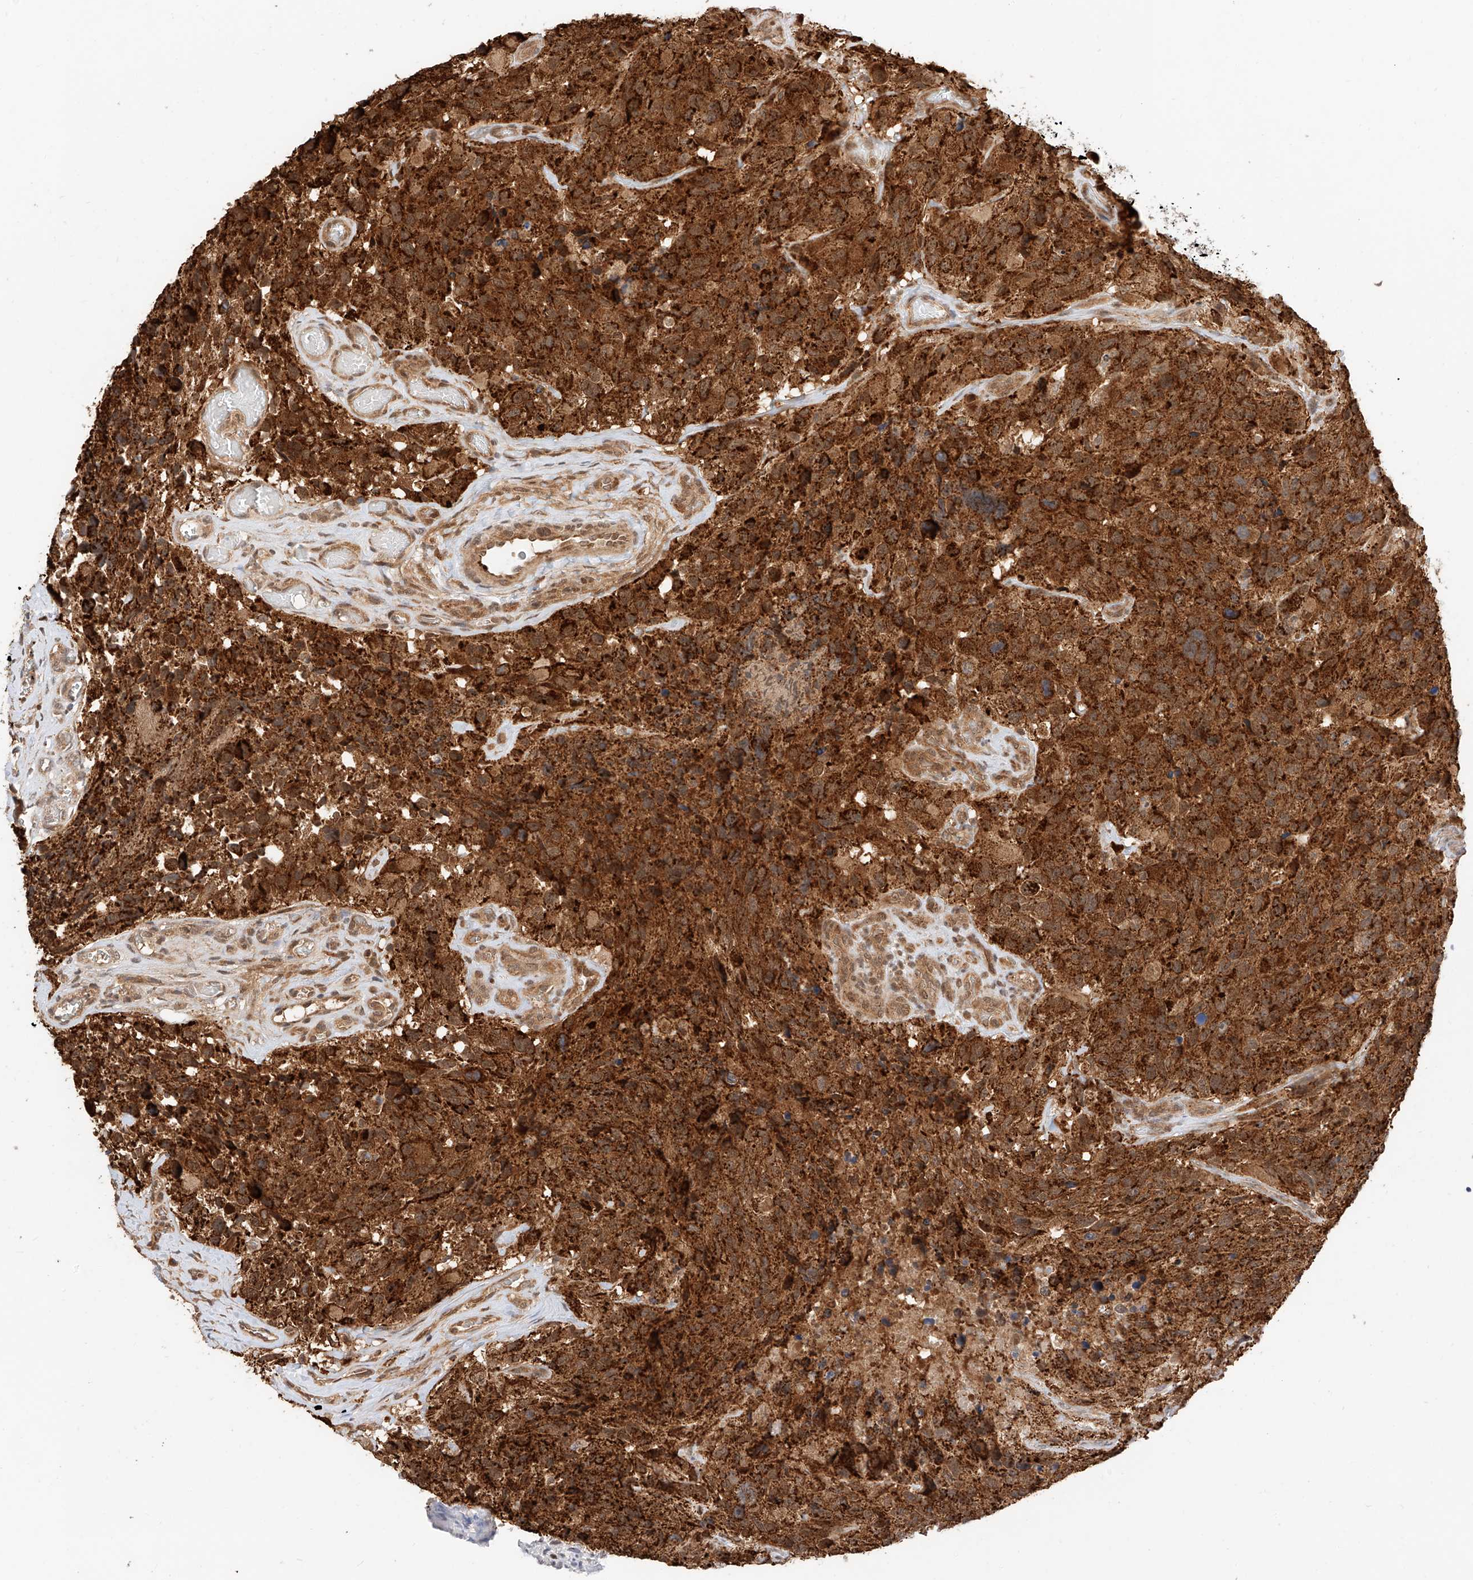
{"staining": {"intensity": "strong", "quantity": ">75%", "location": "cytoplasmic/membranous"}, "tissue": "glioma", "cell_type": "Tumor cells", "image_type": "cancer", "snomed": [{"axis": "morphology", "description": "Glioma, malignant, High grade"}, {"axis": "topography", "description": "Brain"}], "caption": "Immunohistochemical staining of human malignant glioma (high-grade) exhibits high levels of strong cytoplasmic/membranous protein positivity in approximately >75% of tumor cells. The staining was performed using DAB, with brown indicating positive protein expression. Nuclei are stained blue with hematoxylin.", "gene": "EIF4H", "patient": {"sex": "male", "age": 69}}